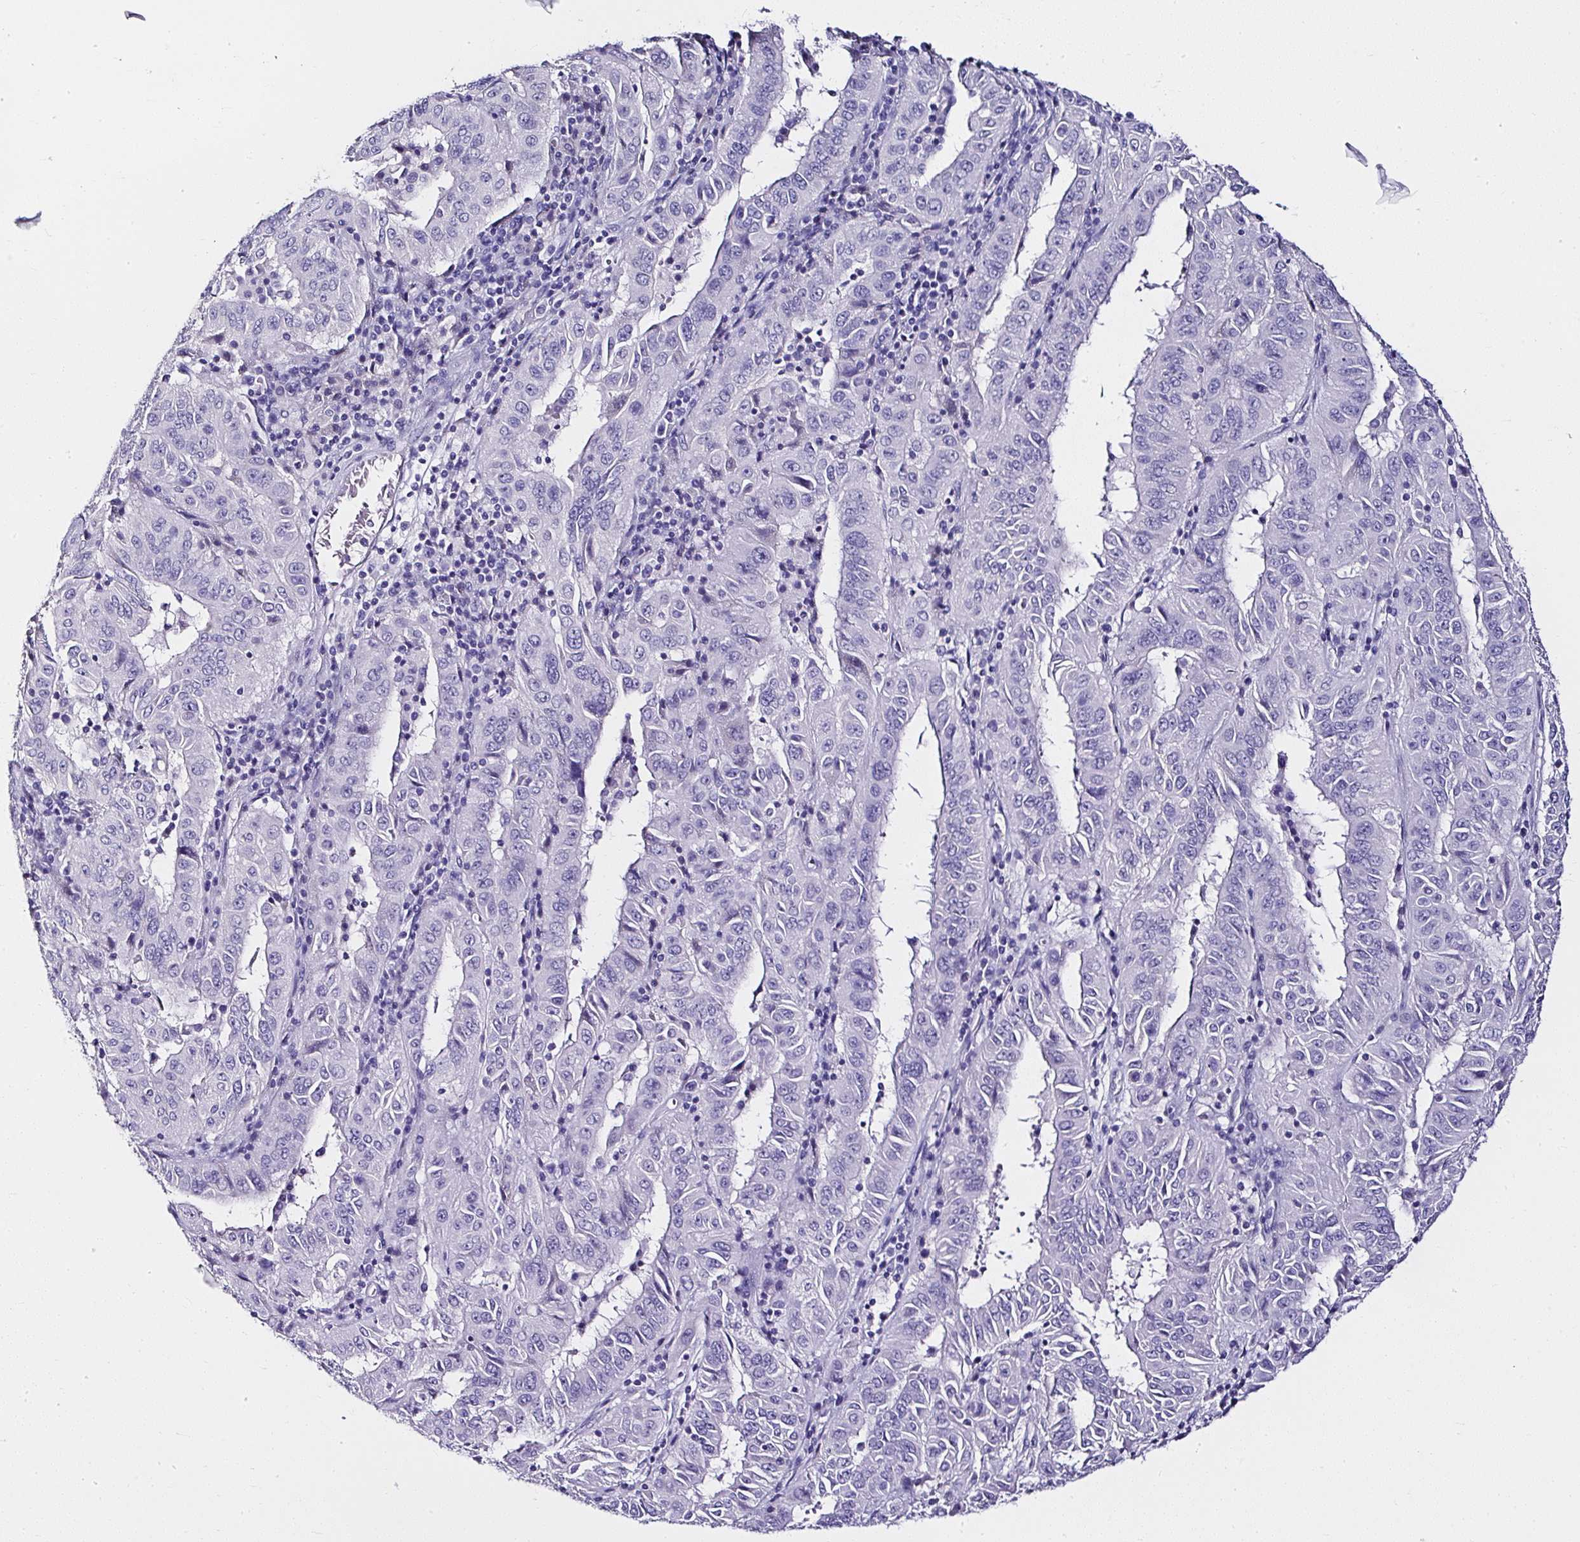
{"staining": {"intensity": "negative", "quantity": "none", "location": "none"}, "tissue": "pancreatic cancer", "cell_type": "Tumor cells", "image_type": "cancer", "snomed": [{"axis": "morphology", "description": "Adenocarcinoma, NOS"}, {"axis": "topography", "description": "Pancreas"}], "caption": "IHC of human pancreatic adenocarcinoma shows no positivity in tumor cells. (Brightfield microscopy of DAB IHC at high magnification).", "gene": "ATP2A1", "patient": {"sex": "male", "age": 63}}